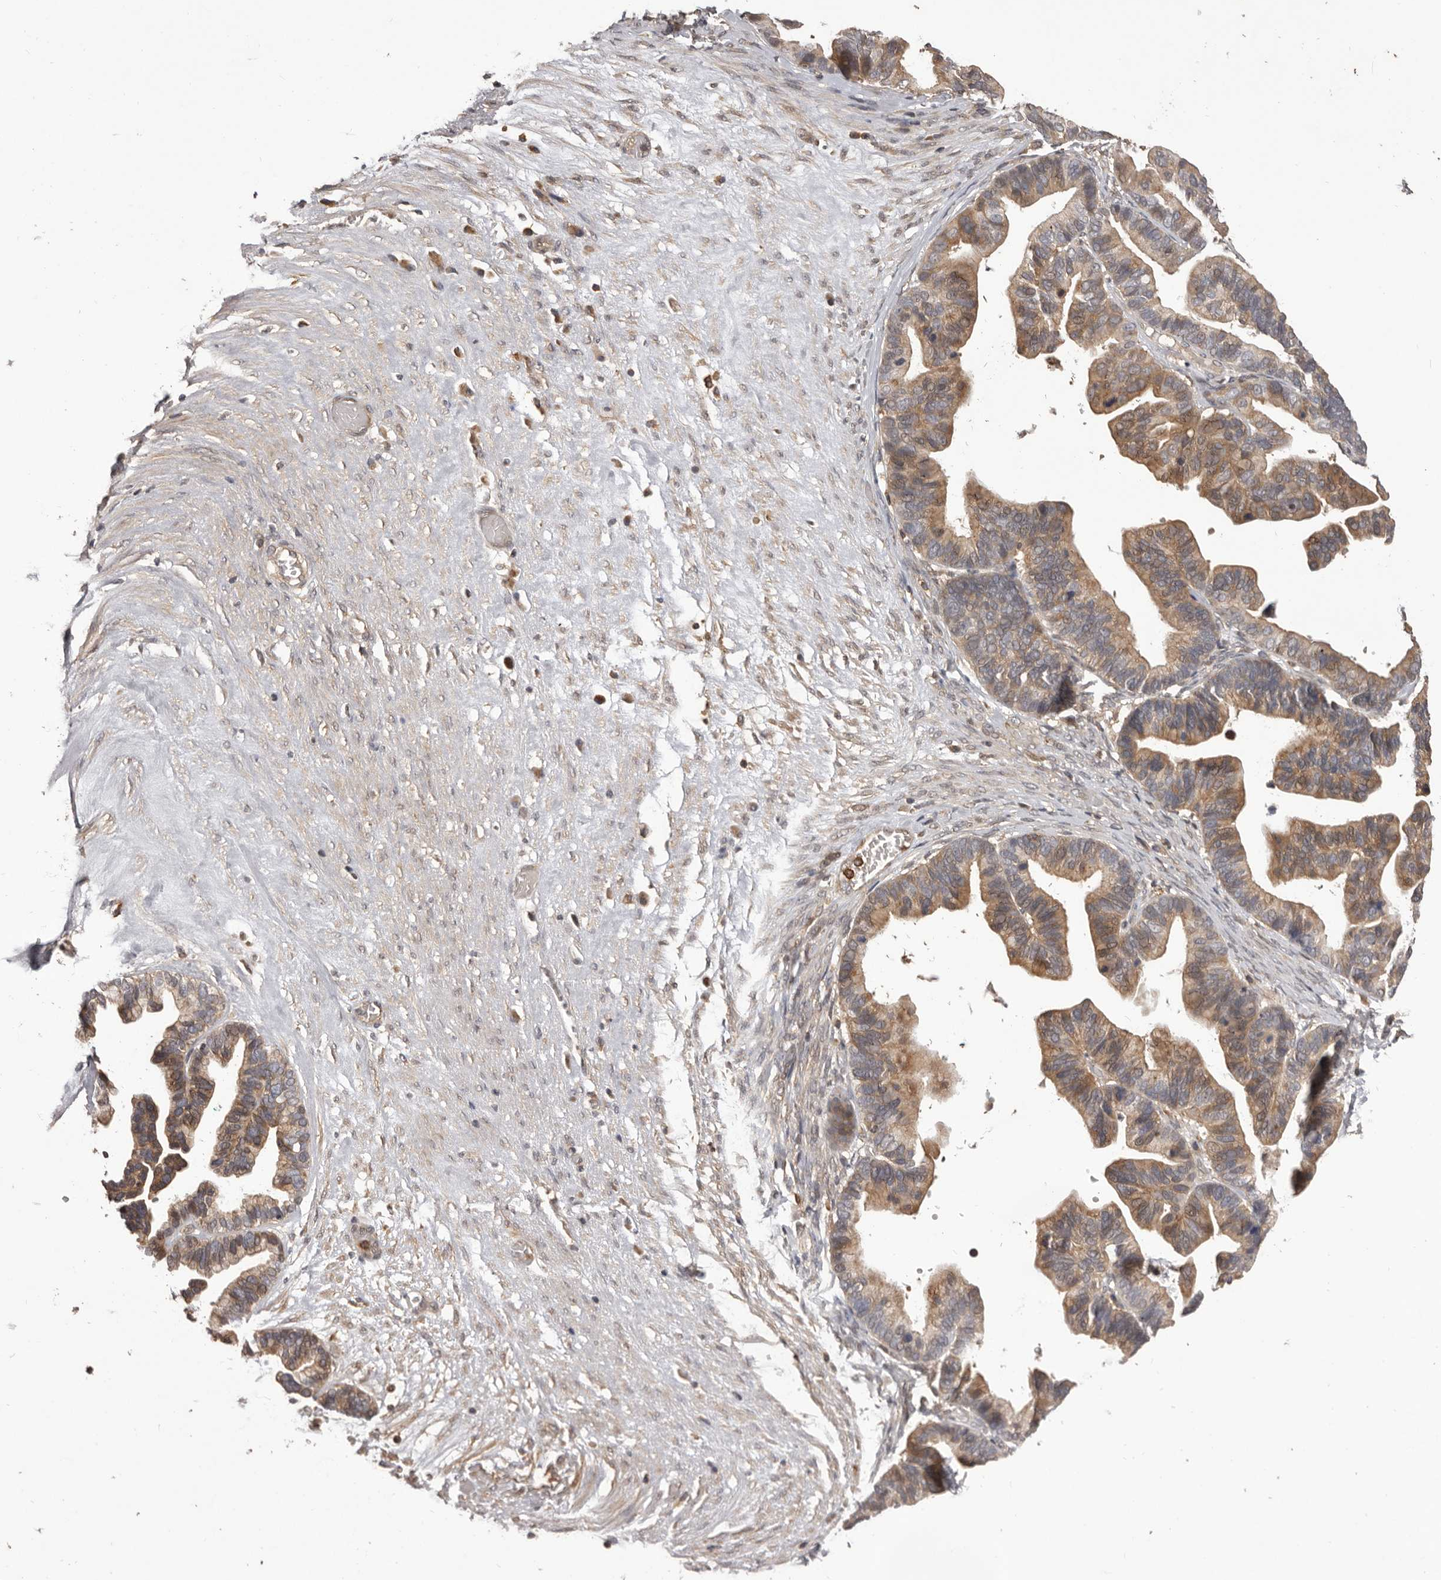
{"staining": {"intensity": "moderate", "quantity": ">75%", "location": "cytoplasmic/membranous"}, "tissue": "ovarian cancer", "cell_type": "Tumor cells", "image_type": "cancer", "snomed": [{"axis": "morphology", "description": "Cystadenocarcinoma, serous, NOS"}, {"axis": "topography", "description": "Ovary"}], "caption": "Protein staining shows moderate cytoplasmic/membranous positivity in about >75% of tumor cells in ovarian cancer (serous cystadenocarcinoma).", "gene": "GLIPR2", "patient": {"sex": "female", "age": 56}}